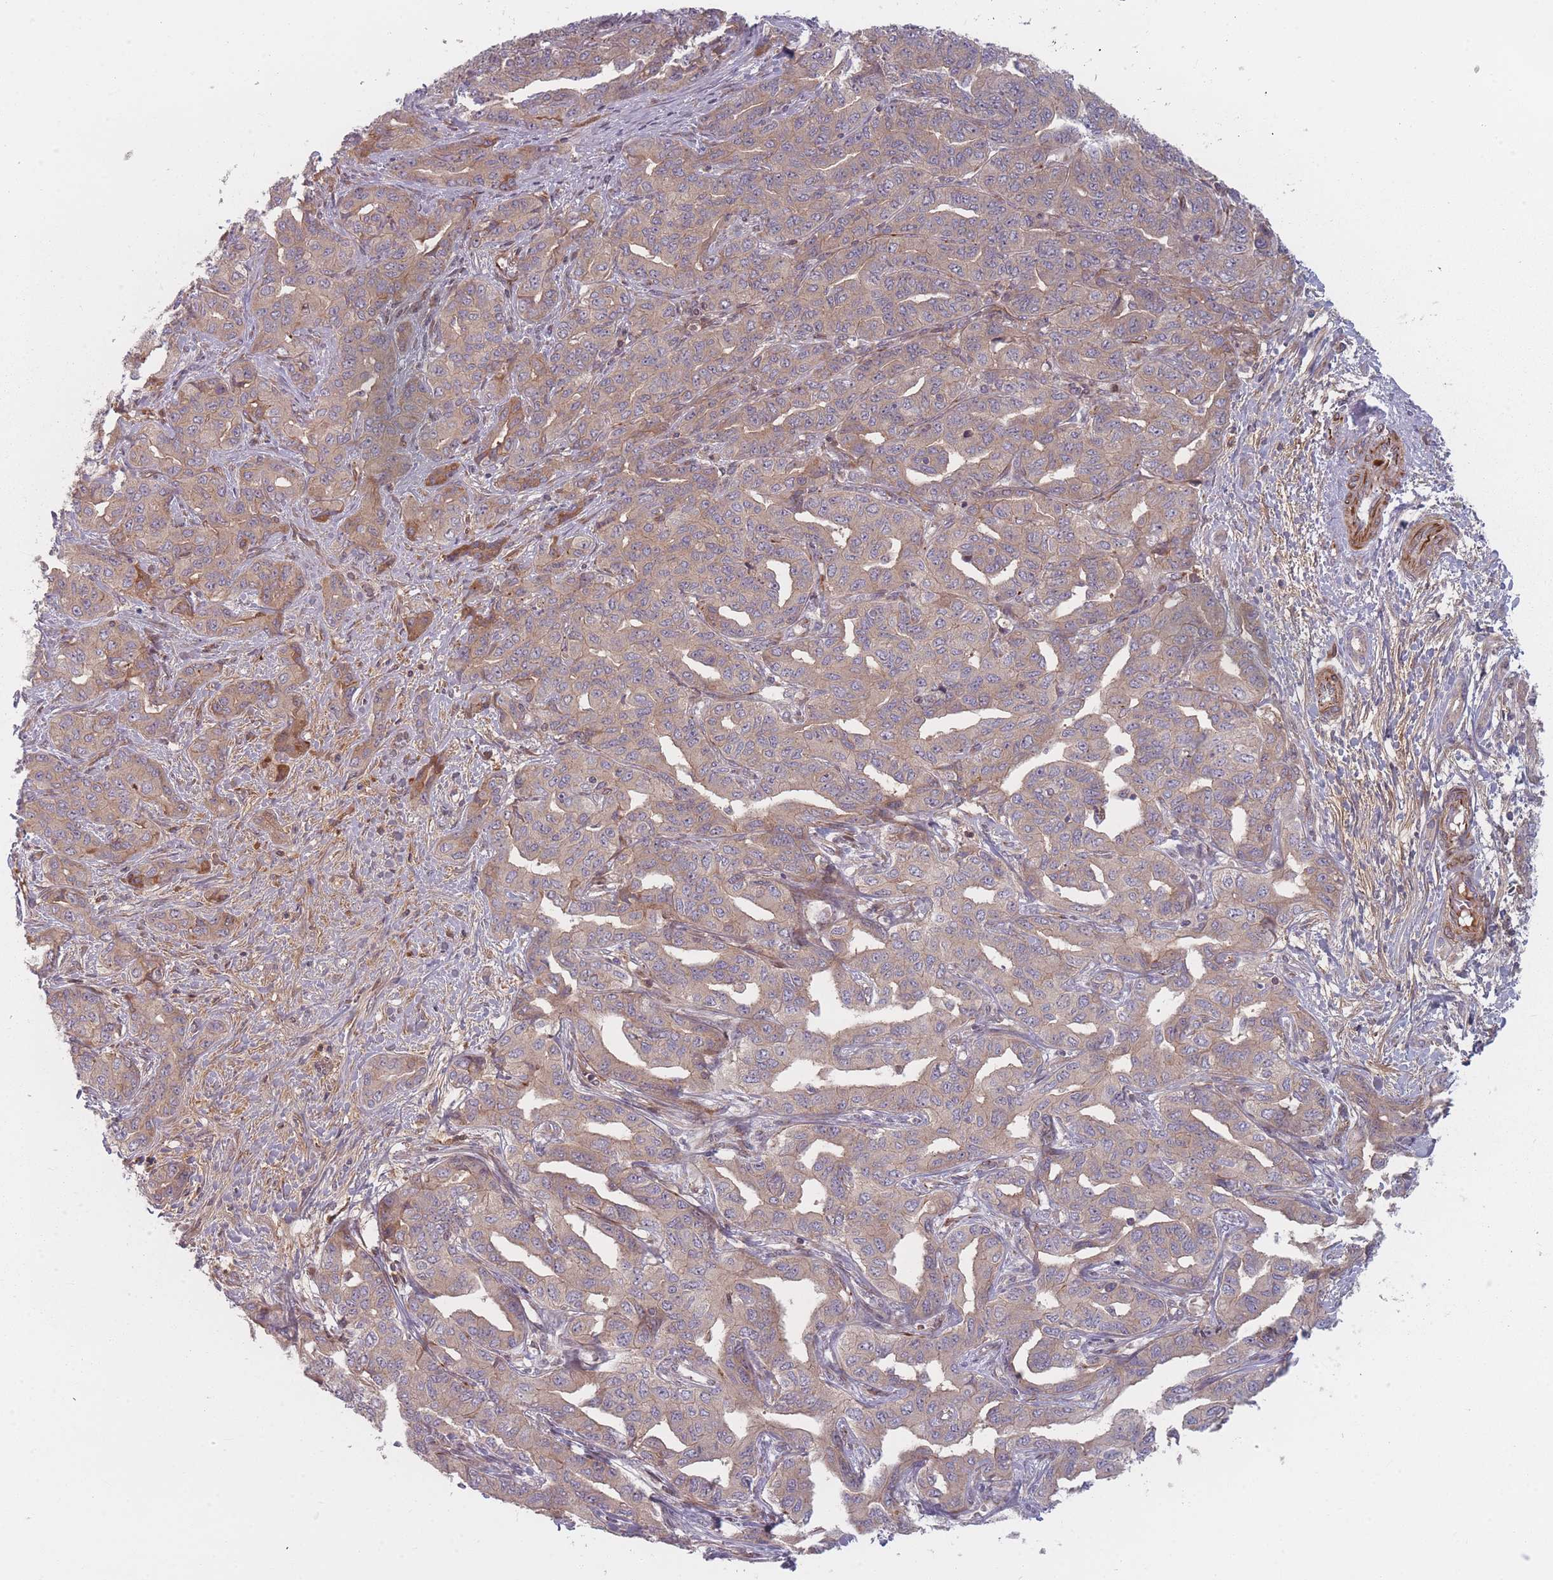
{"staining": {"intensity": "weak", "quantity": ">75%", "location": "cytoplasmic/membranous"}, "tissue": "liver cancer", "cell_type": "Tumor cells", "image_type": "cancer", "snomed": [{"axis": "morphology", "description": "Cholangiocarcinoma"}, {"axis": "topography", "description": "Liver"}], "caption": "This image exhibits liver cancer stained with immunohistochemistry to label a protein in brown. The cytoplasmic/membranous of tumor cells show weak positivity for the protein. Nuclei are counter-stained blue.", "gene": "EEF1AKMT2", "patient": {"sex": "male", "age": 59}}